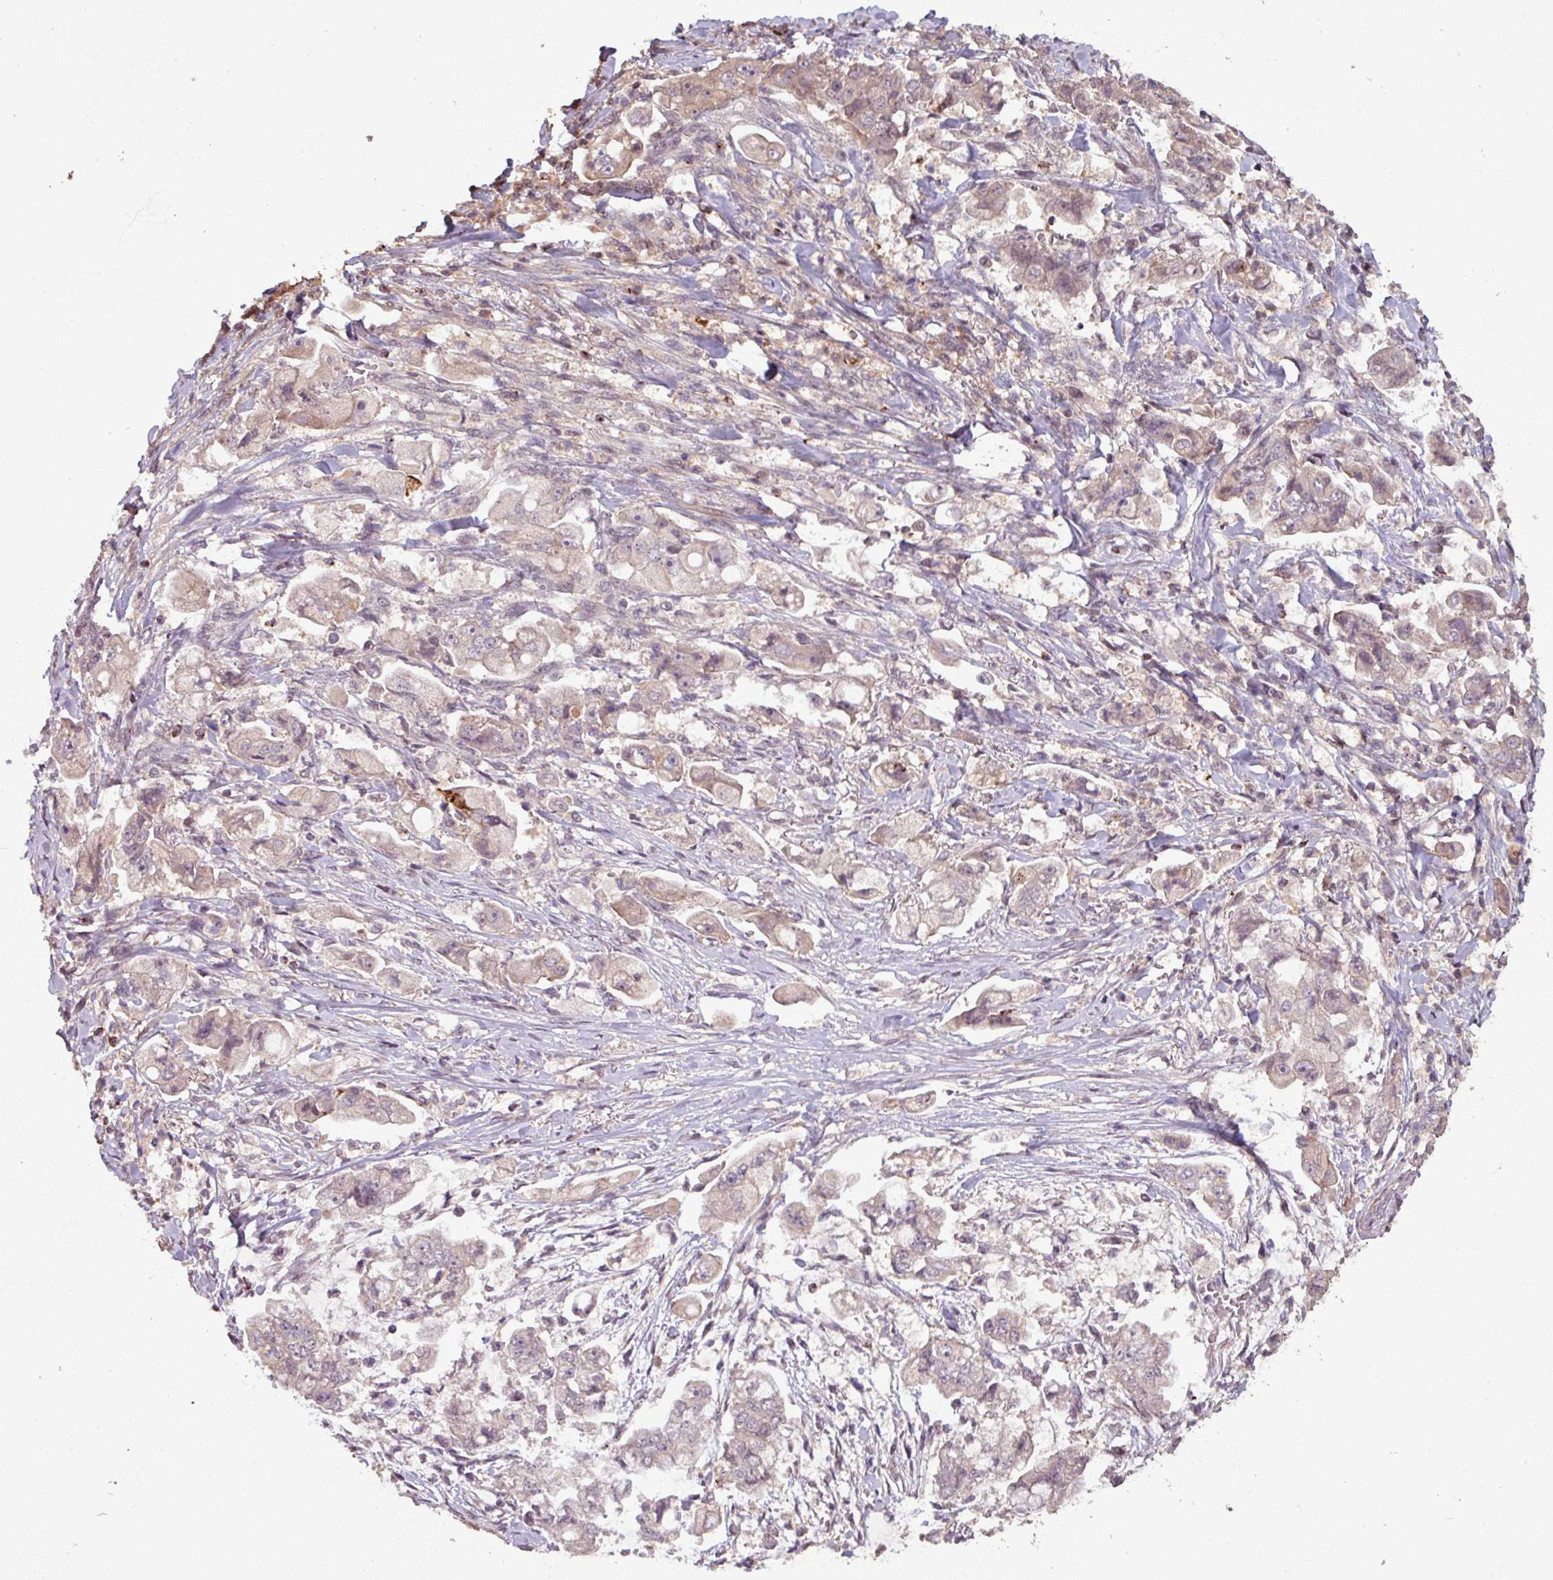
{"staining": {"intensity": "weak", "quantity": "25%-75%", "location": "cytoplasmic/membranous,nuclear"}, "tissue": "stomach cancer", "cell_type": "Tumor cells", "image_type": "cancer", "snomed": [{"axis": "morphology", "description": "Adenocarcinoma, NOS"}, {"axis": "topography", "description": "Stomach"}], "caption": "Immunohistochemistry (IHC) photomicrograph of stomach cancer stained for a protein (brown), which exhibits low levels of weak cytoplasmic/membranous and nuclear expression in about 25%-75% of tumor cells.", "gene": "OR6B1", "patient": {"sex": "male", "age": 62}}